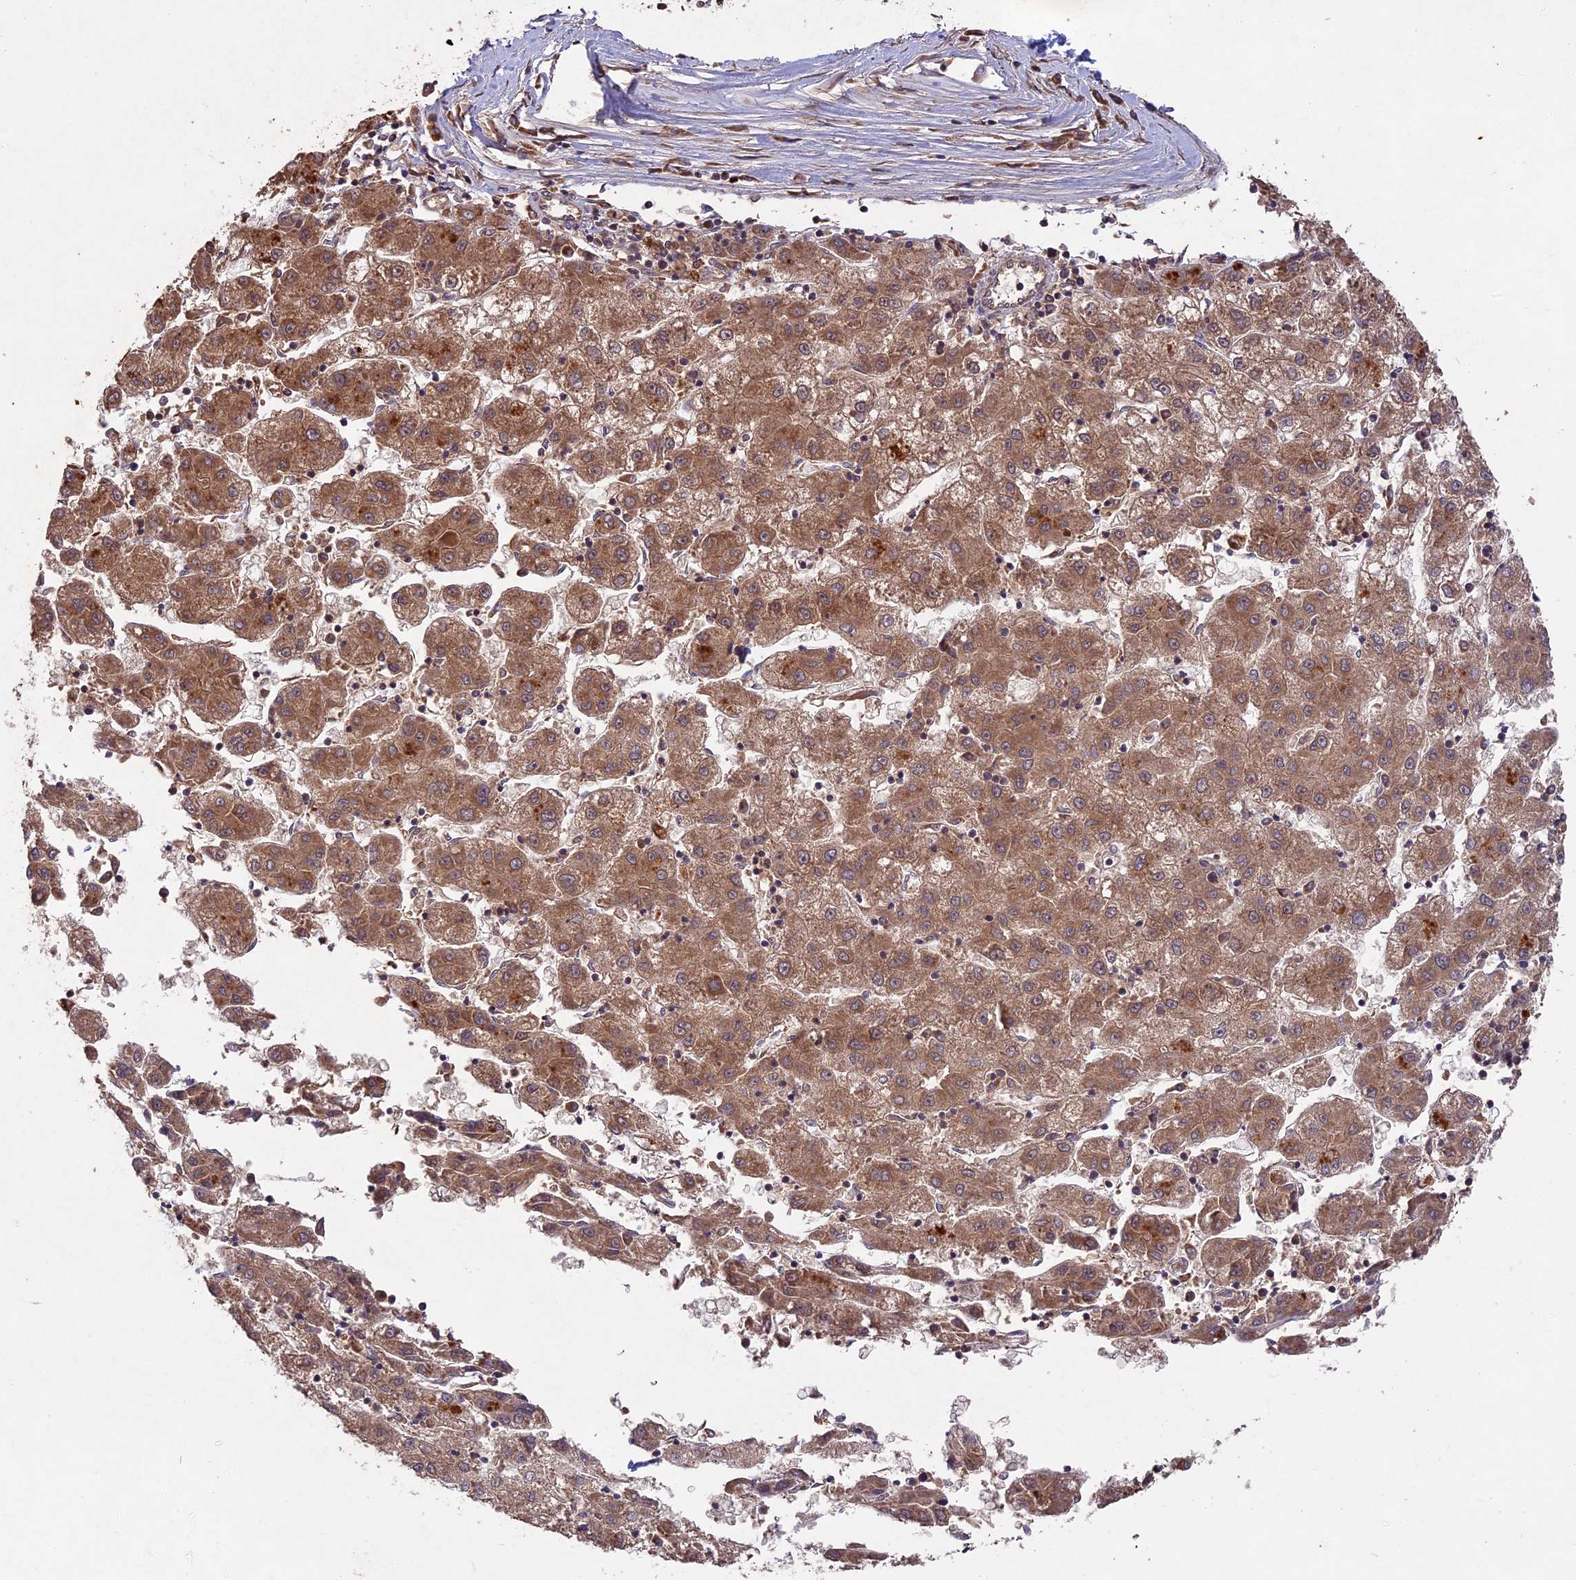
{"staining": {"intensity": "moderate", "quantity": ">75%", "location": "cytoplasmic/membranous"}, "tissue": "liver cancer", "cell_type": "Tumor cells", "image_type": "cancer", "snomed": [{"axis": "morphology", "description": "Carcinoma, Hepatocellular, NOS"}, {"axis": "topography", "description": "Liver"}], "caption": "A photomicrograph showing moderate cytoplasmic/membranous staining in about >75% of tumor cells in liver cancer (hepatocellular carcinoma), as visualized by brown immunohistochemical staining.", "gene": "CHAC1", "patient": {"sex": "male", "age": 72}}